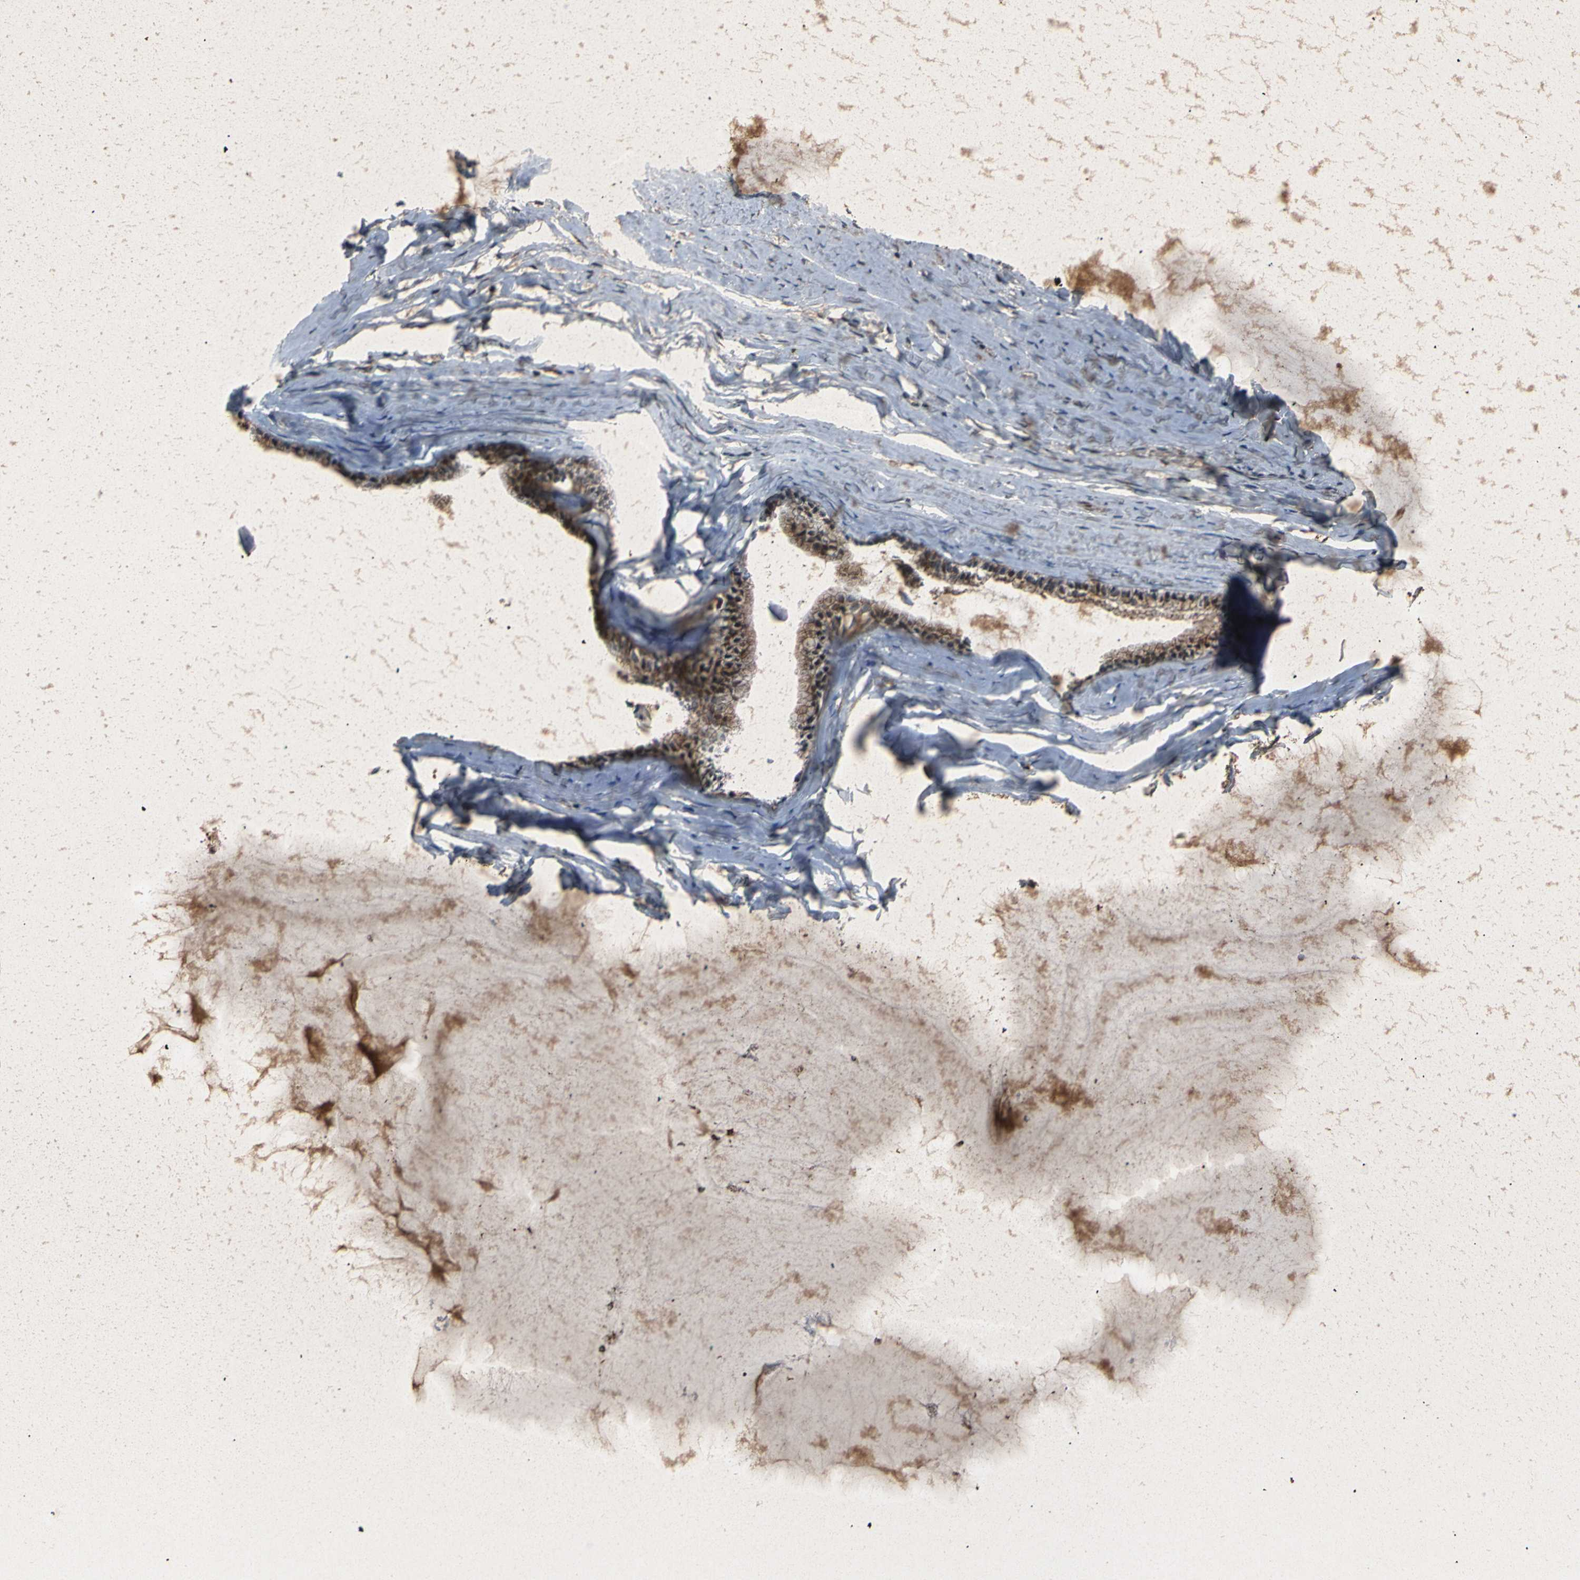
{"staining": {"intensity": "strong", "quantity": ">75%", "location": "cytoplasmic/membranous,nuclear"}, "tissue": "cervix", "cell_type": "Glandular cells", "image_type": "normal", "snomed": [{"axis": "morphology", "description": "Normal tissue, NOS"}, {"axis": "topography", "description": "Cervix"}], "caption": "About >75% of glandular cells in unremarkable human cervix exhibit strong cytoplasmic/membranous,nuclear protein expression as visualized by brown immunohistochemical staining.", "gene": "AKAP9", "patient": {"sex": "female", "age": 39}}